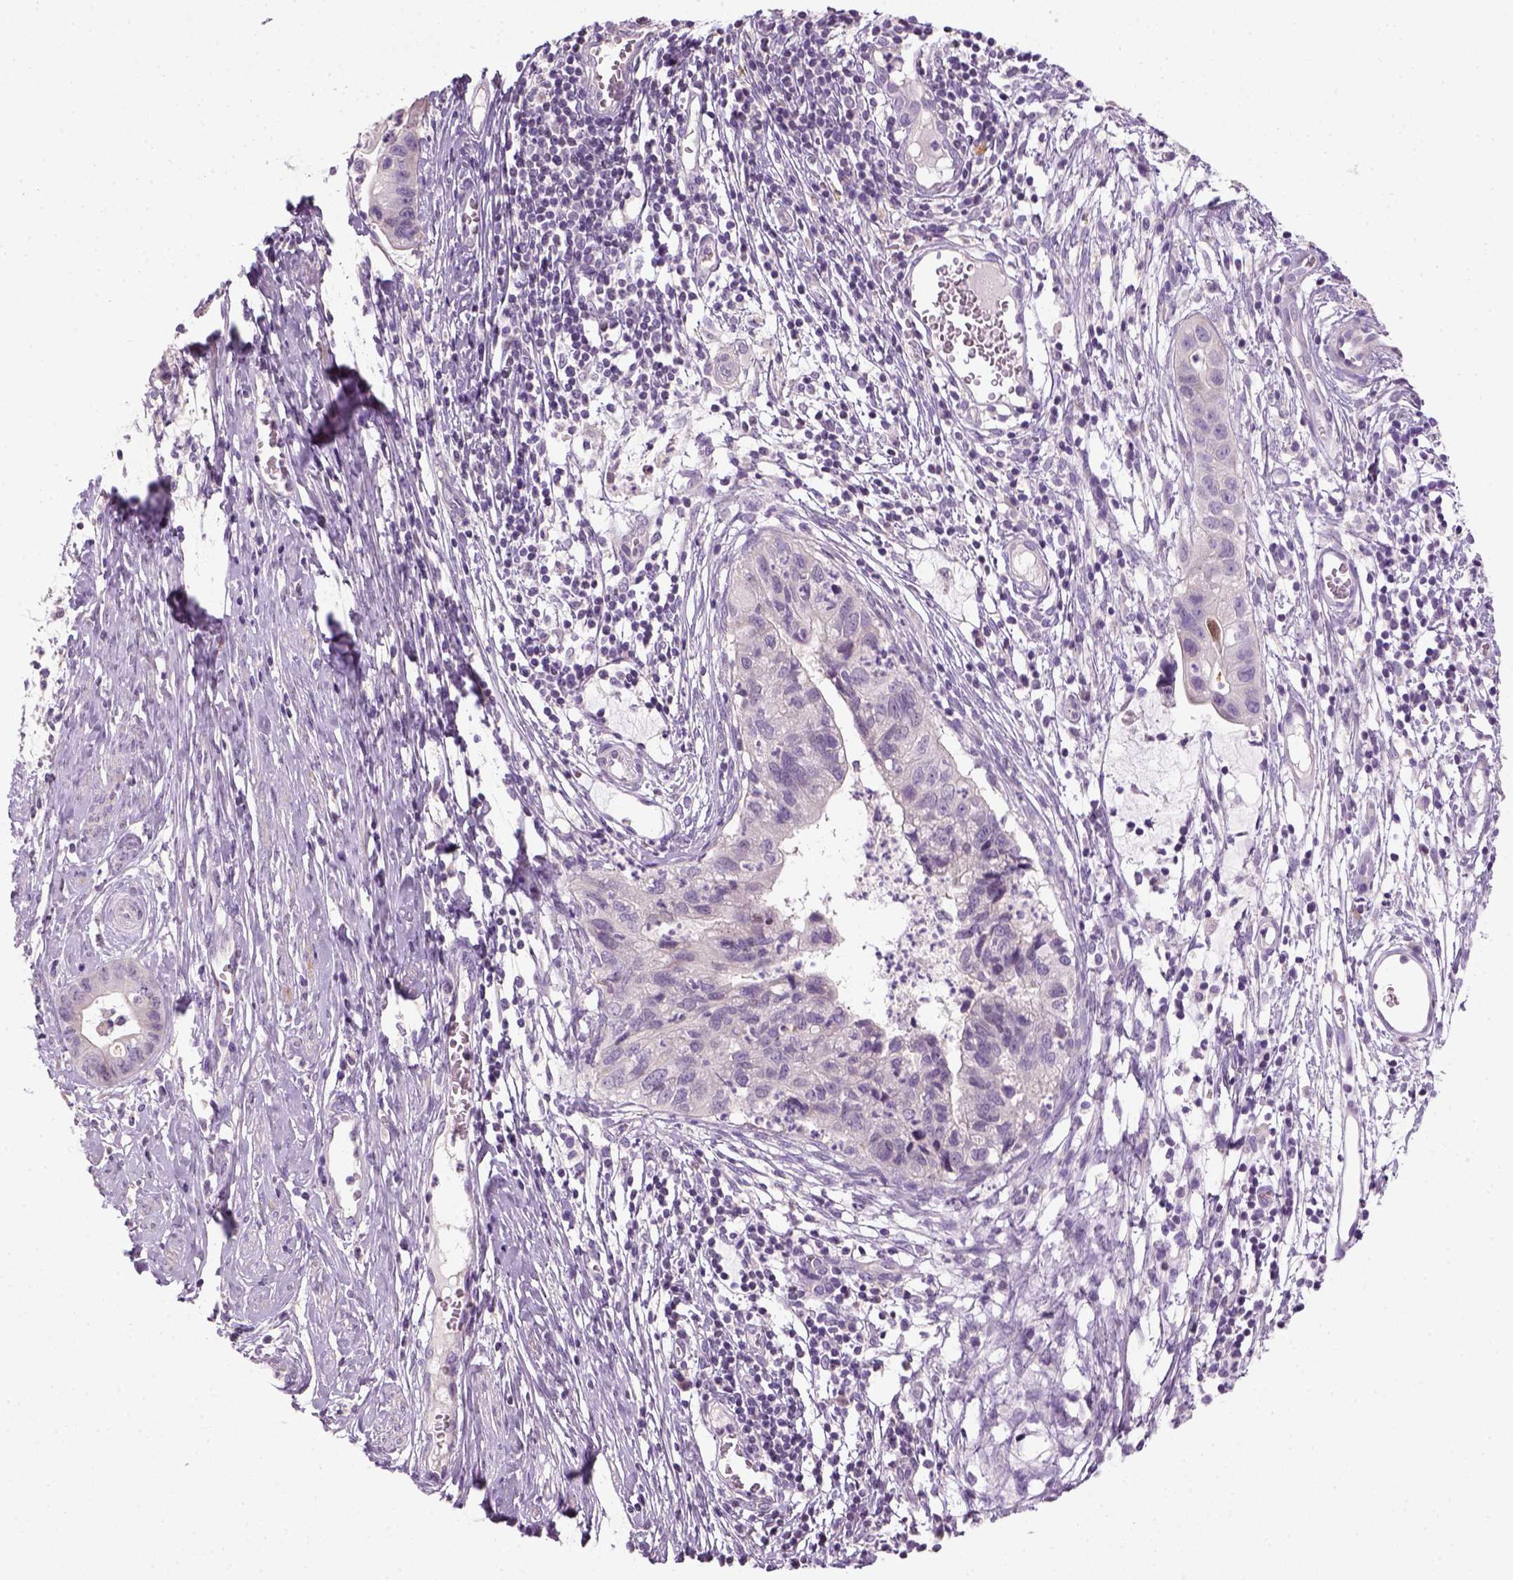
{"staining": {"intensity": "negative", "quantity": "none", "location": "none"}, "tissue": "cervical cancer", "cell_type": "Tumor cells", "image_type": "cancer", "snomed": [{"axis": "morphology", "description": "Adenocarcinoma, NOS"}, {"axis": "topography", "description": "Cervix"}], "caption": "An immunohistochemistry image of adenocarcinoma (cervical) is shown. There is no staining in tumor cells of adenocarcinoma (cervical).", "gene": "NUDT6", "patient": {"sex": "female", "age": 44}}